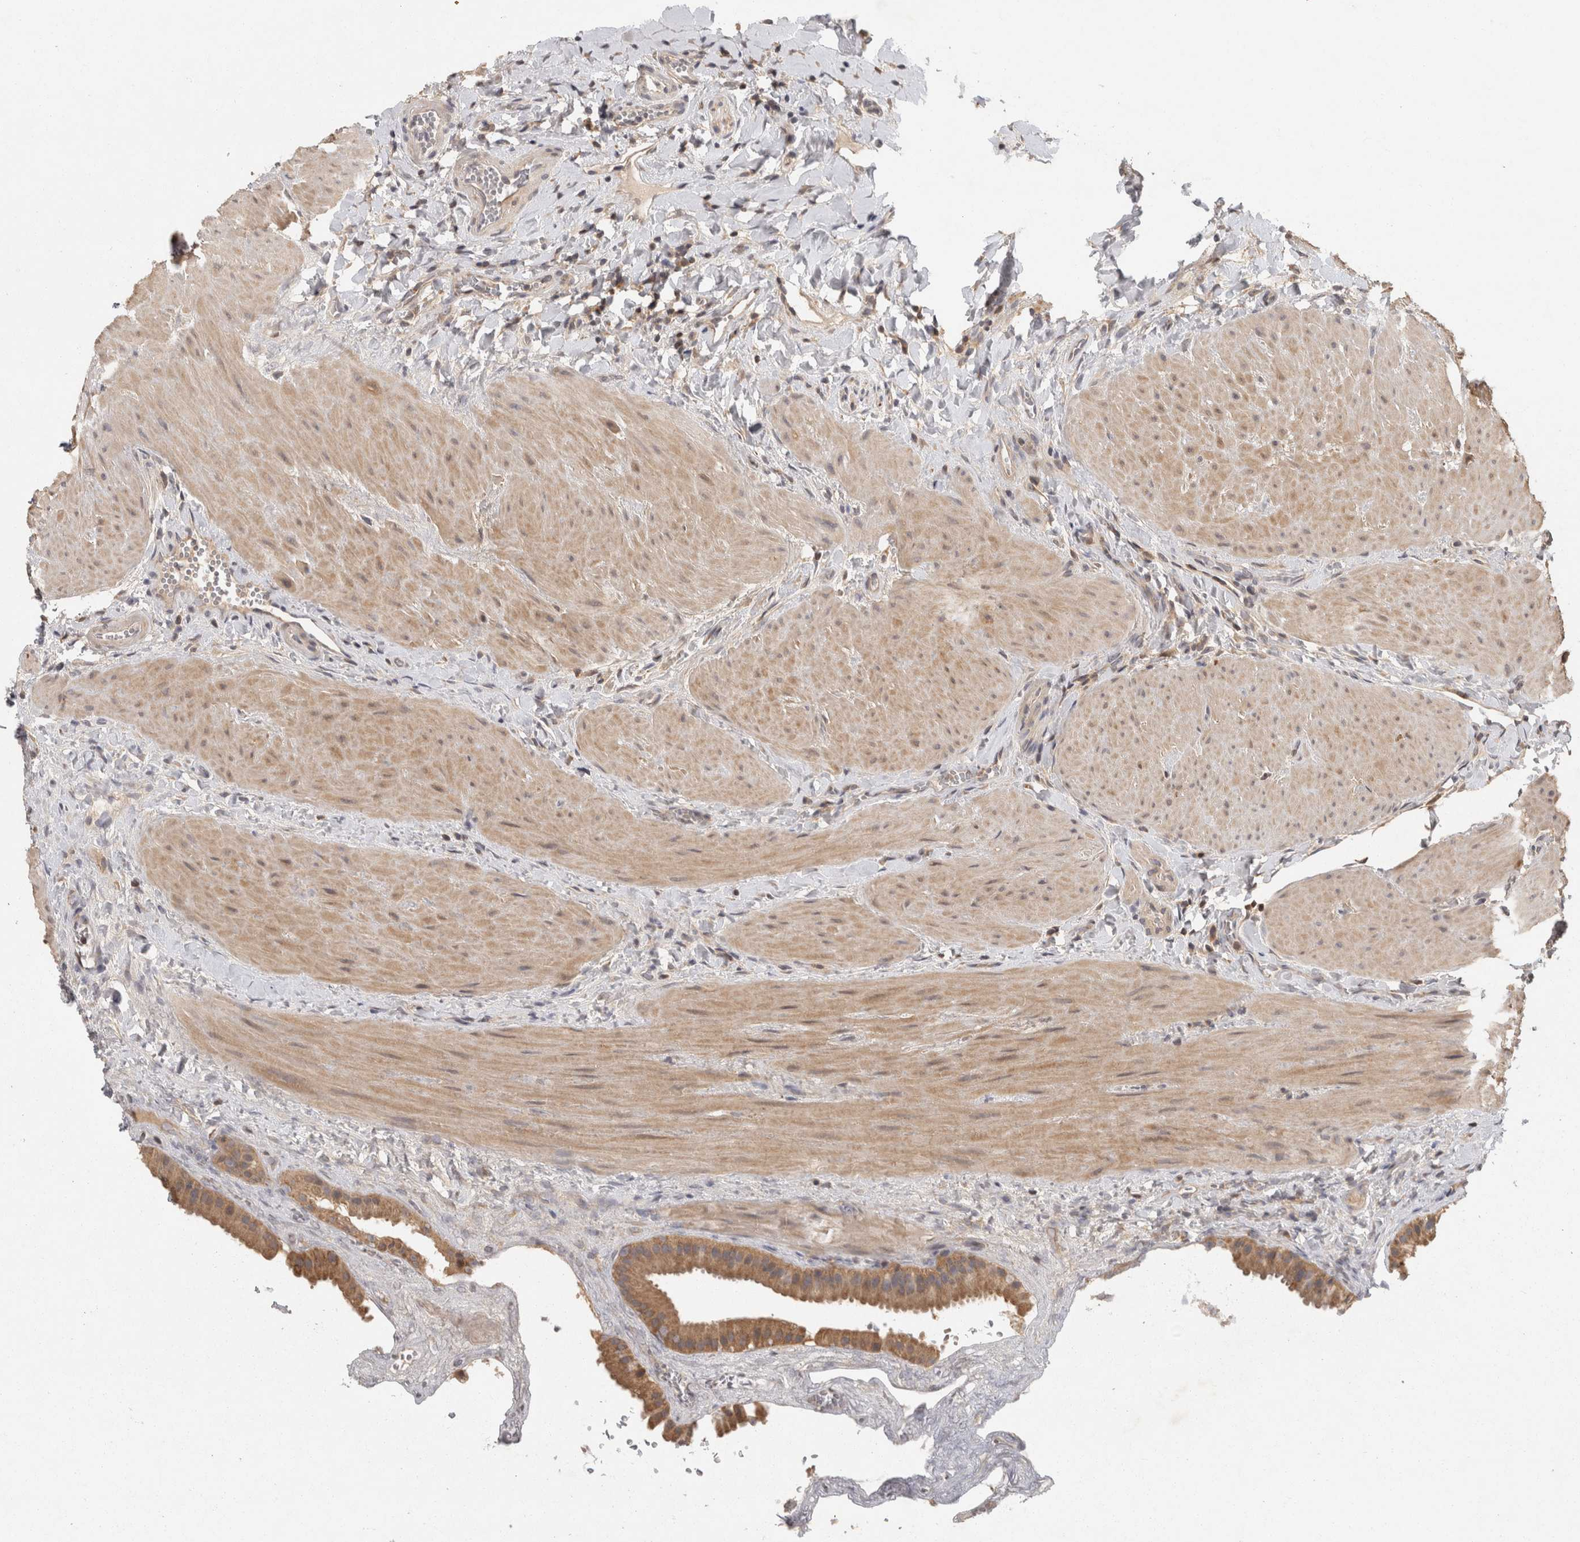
{"staining": {"intensity": "moderate", "quantity": ">75%", "location": "cytoplasmic/membranous"}, "tissue": "gallbladder", "cell_type": "Glandular cells", "image_type": "normal", "snomed": [{"axis": "morphology", "description": "Normal tissue, NOS"}, {"axis": "topography", "description": "Gallbladder"}], "caption": "Brown immunohistochemical staining in benign human gallbladder demonstrates moderate cytoplasmic/membranous positivity in approximately >75% of glandular cells.", "gene": "ACAT2", "patient": {"sex": "male", "age": 55}}